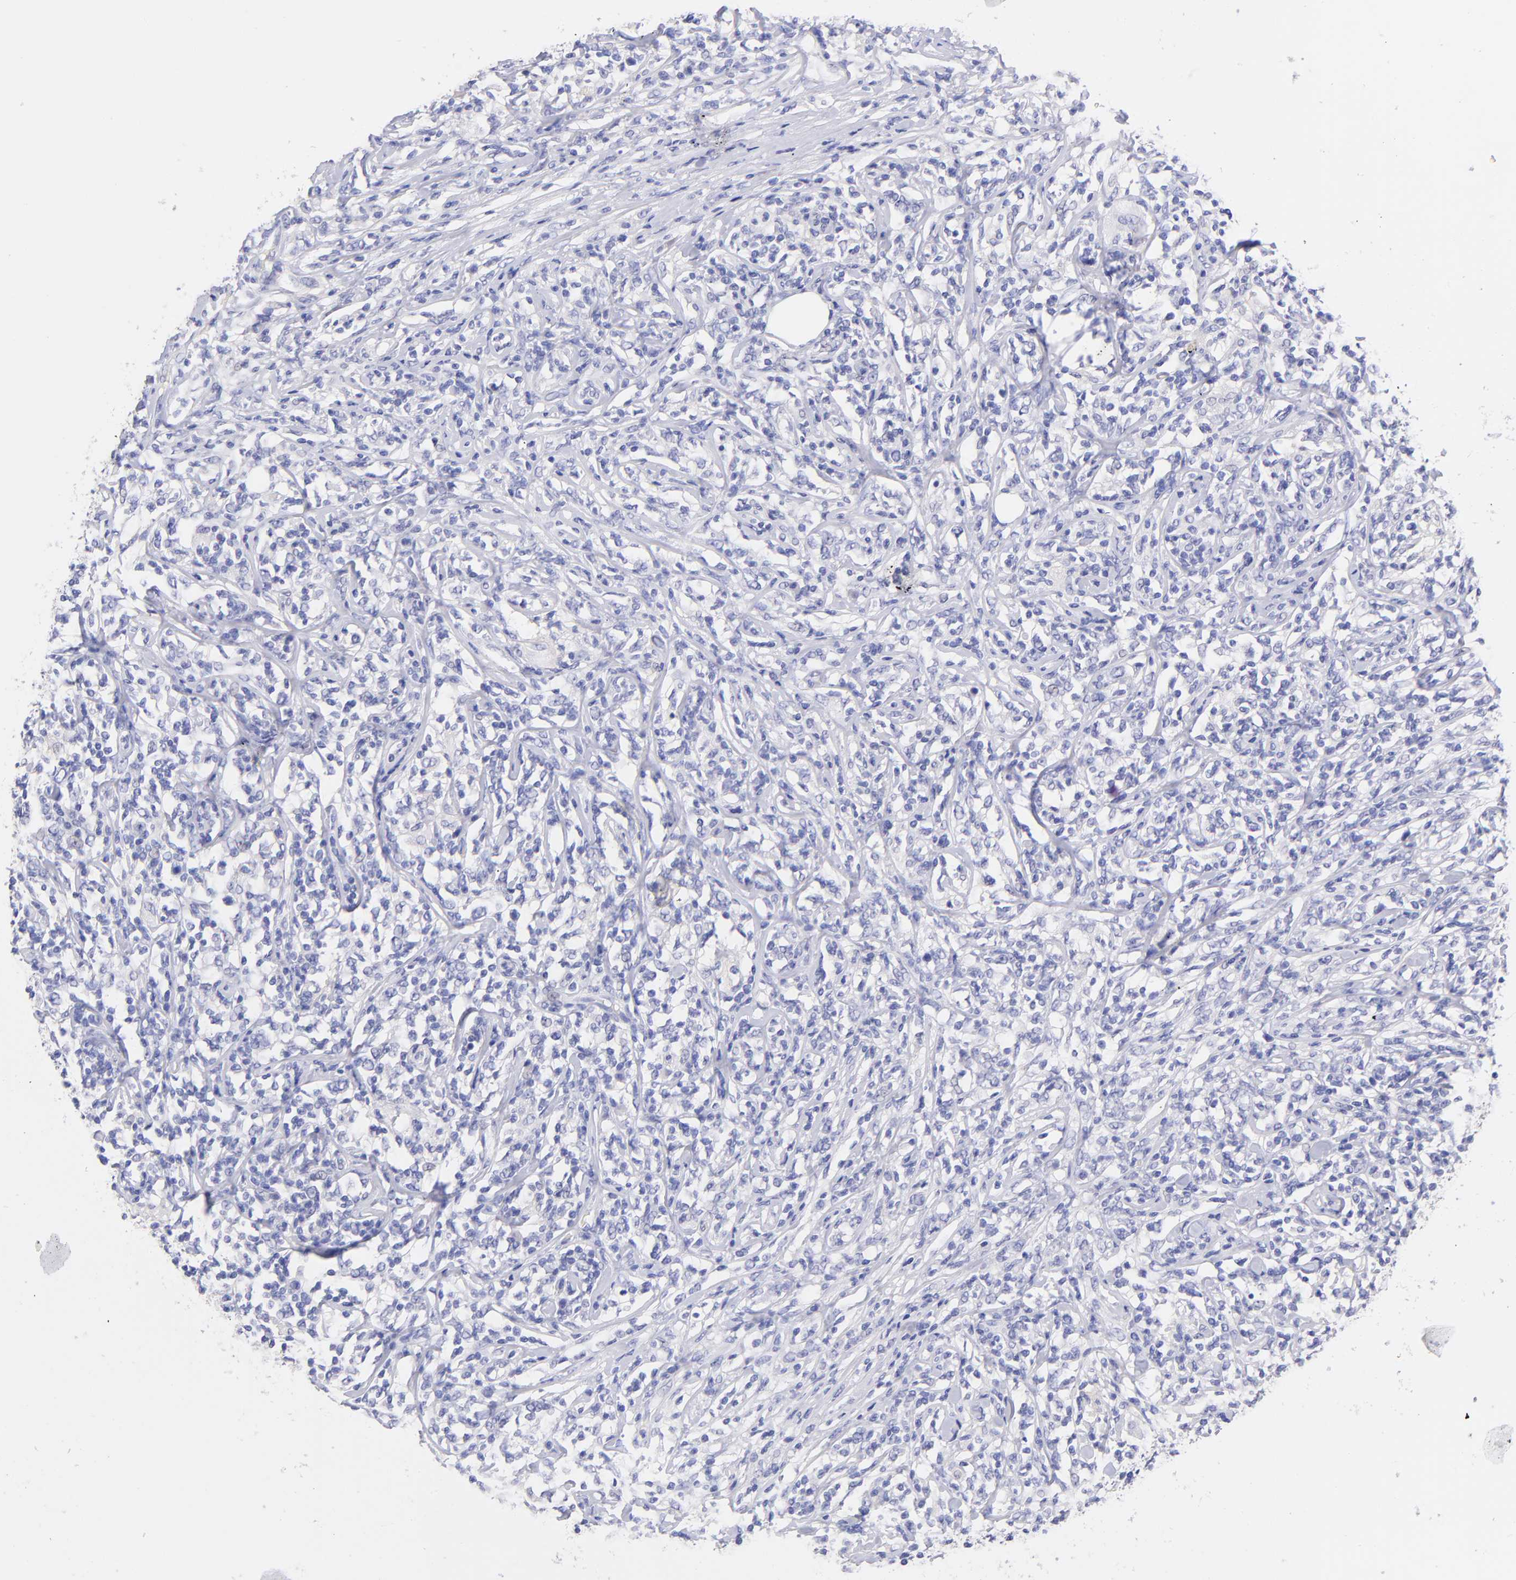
{"staining": {"intensity": "negative", "quantity": "none", "location": "none"}, "tissue": "lymphoma", "cell_type": "Tumor cells", "image_type": "cancer", "snomed": [{"axis": "morphology", "description": "Malignant lymphoma, non-Hodgkin's type, High grade"}, {"axis": "topography", "description": "Lymph node"}], "caption": "Immunohistochemistry of high-grade malignant lymphoma, non-Hodgkin's type shows no staining in tumor cells. (Brightfield microscopy of DAB immunohistochemistry at high magnification).", "gene": "RAB3B", "patient": {"sex": "female", "age": 84}}